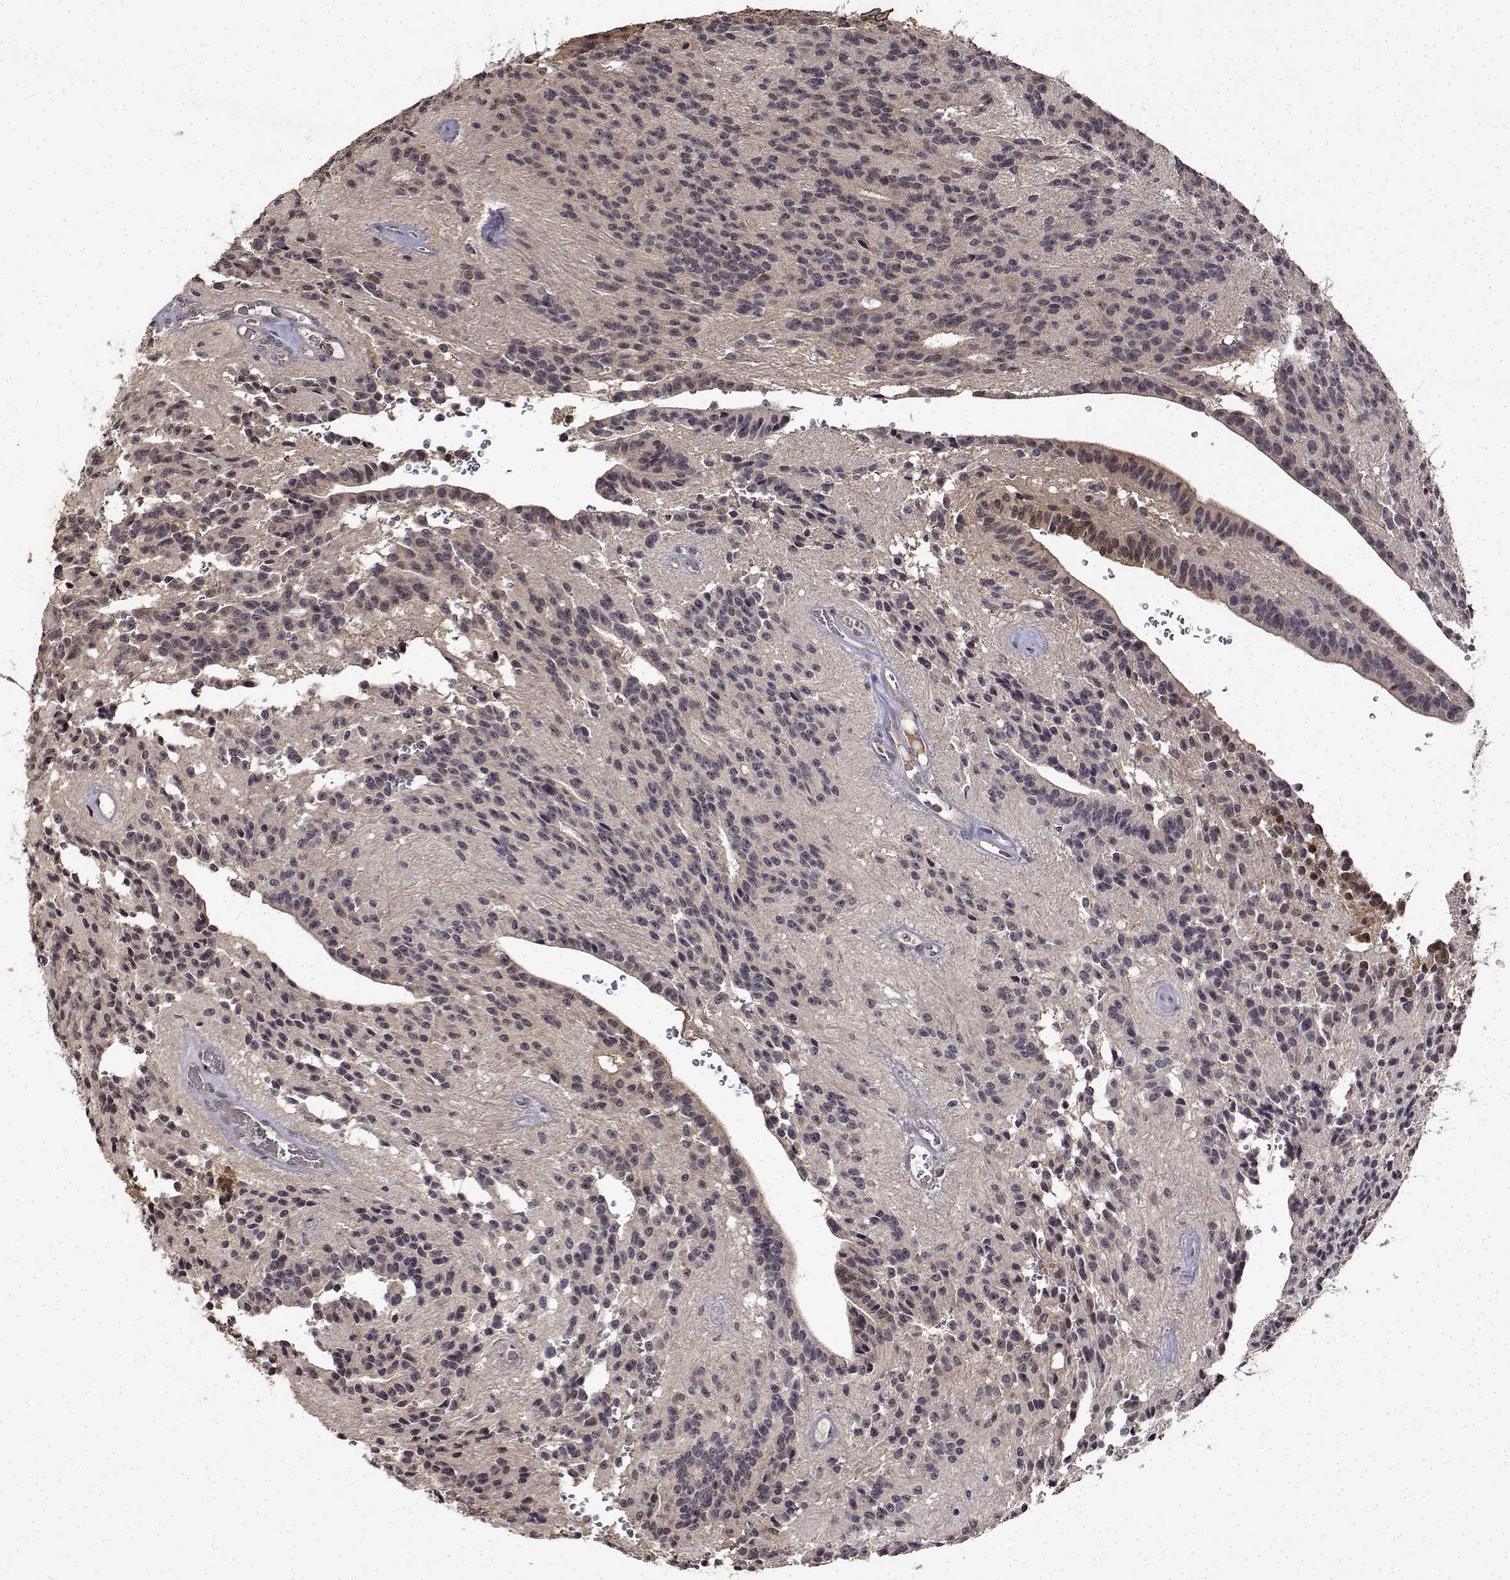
{"staining": {"intensity": "negative", "quantity": "none", "location": "none"}, "tissue": "glioma", "cell_type": "Tumor cells", "image_type": "cancer", "snomed": [{"axis": "morphology", "description": "Glioma, malignant, Low grade"}, {"axis": "topography", "description": "Brain"}], "caption": "Tumor cells are negative for brown protein staining in glioma. (DAB immunohistochemistry (IHC), high magnification).", "gene": "BDNF", "patient": {"sex": "male", "age": 31}}